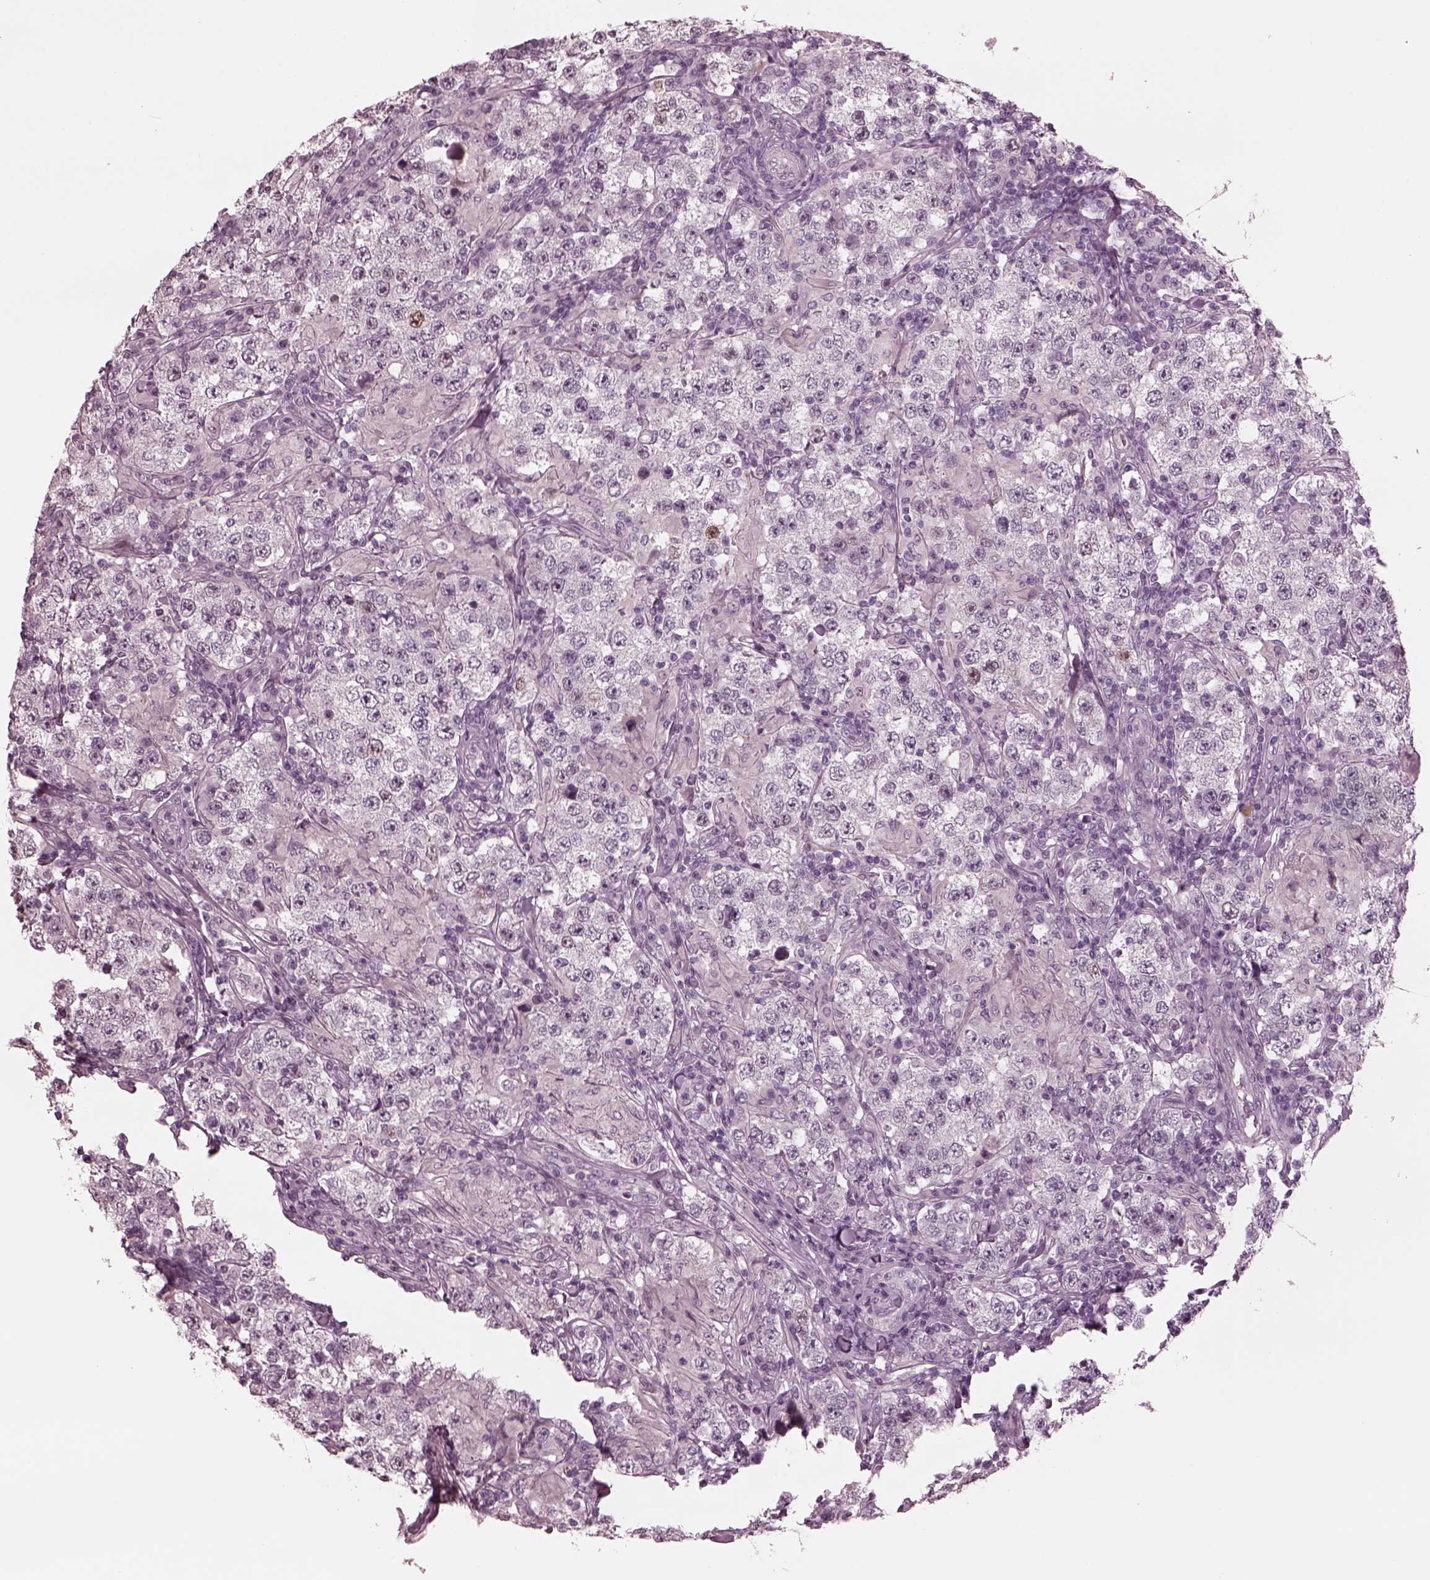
{"staining": {"intensity": "weak", "quantity": "<25%", "location": "cytoplasmic/membranous"}, "tissue": "testis cancer", "cell_type": "Tumor cells", "image_type": "cancer", "snomed": [{"axis": "morphology", "description": "Seminoma, NOS"}, {"axis": "morphology", "description": "Carcinoma, Embryonal, NOS"}, {"axis": "topography", "description": "Testis"}], "caption": "Immunohistochemical staining of human testis cancer demonstrates no significant positivity in tumor cells.", "gene": "YY2", "patient": {"sex": "male", "age": 41}}